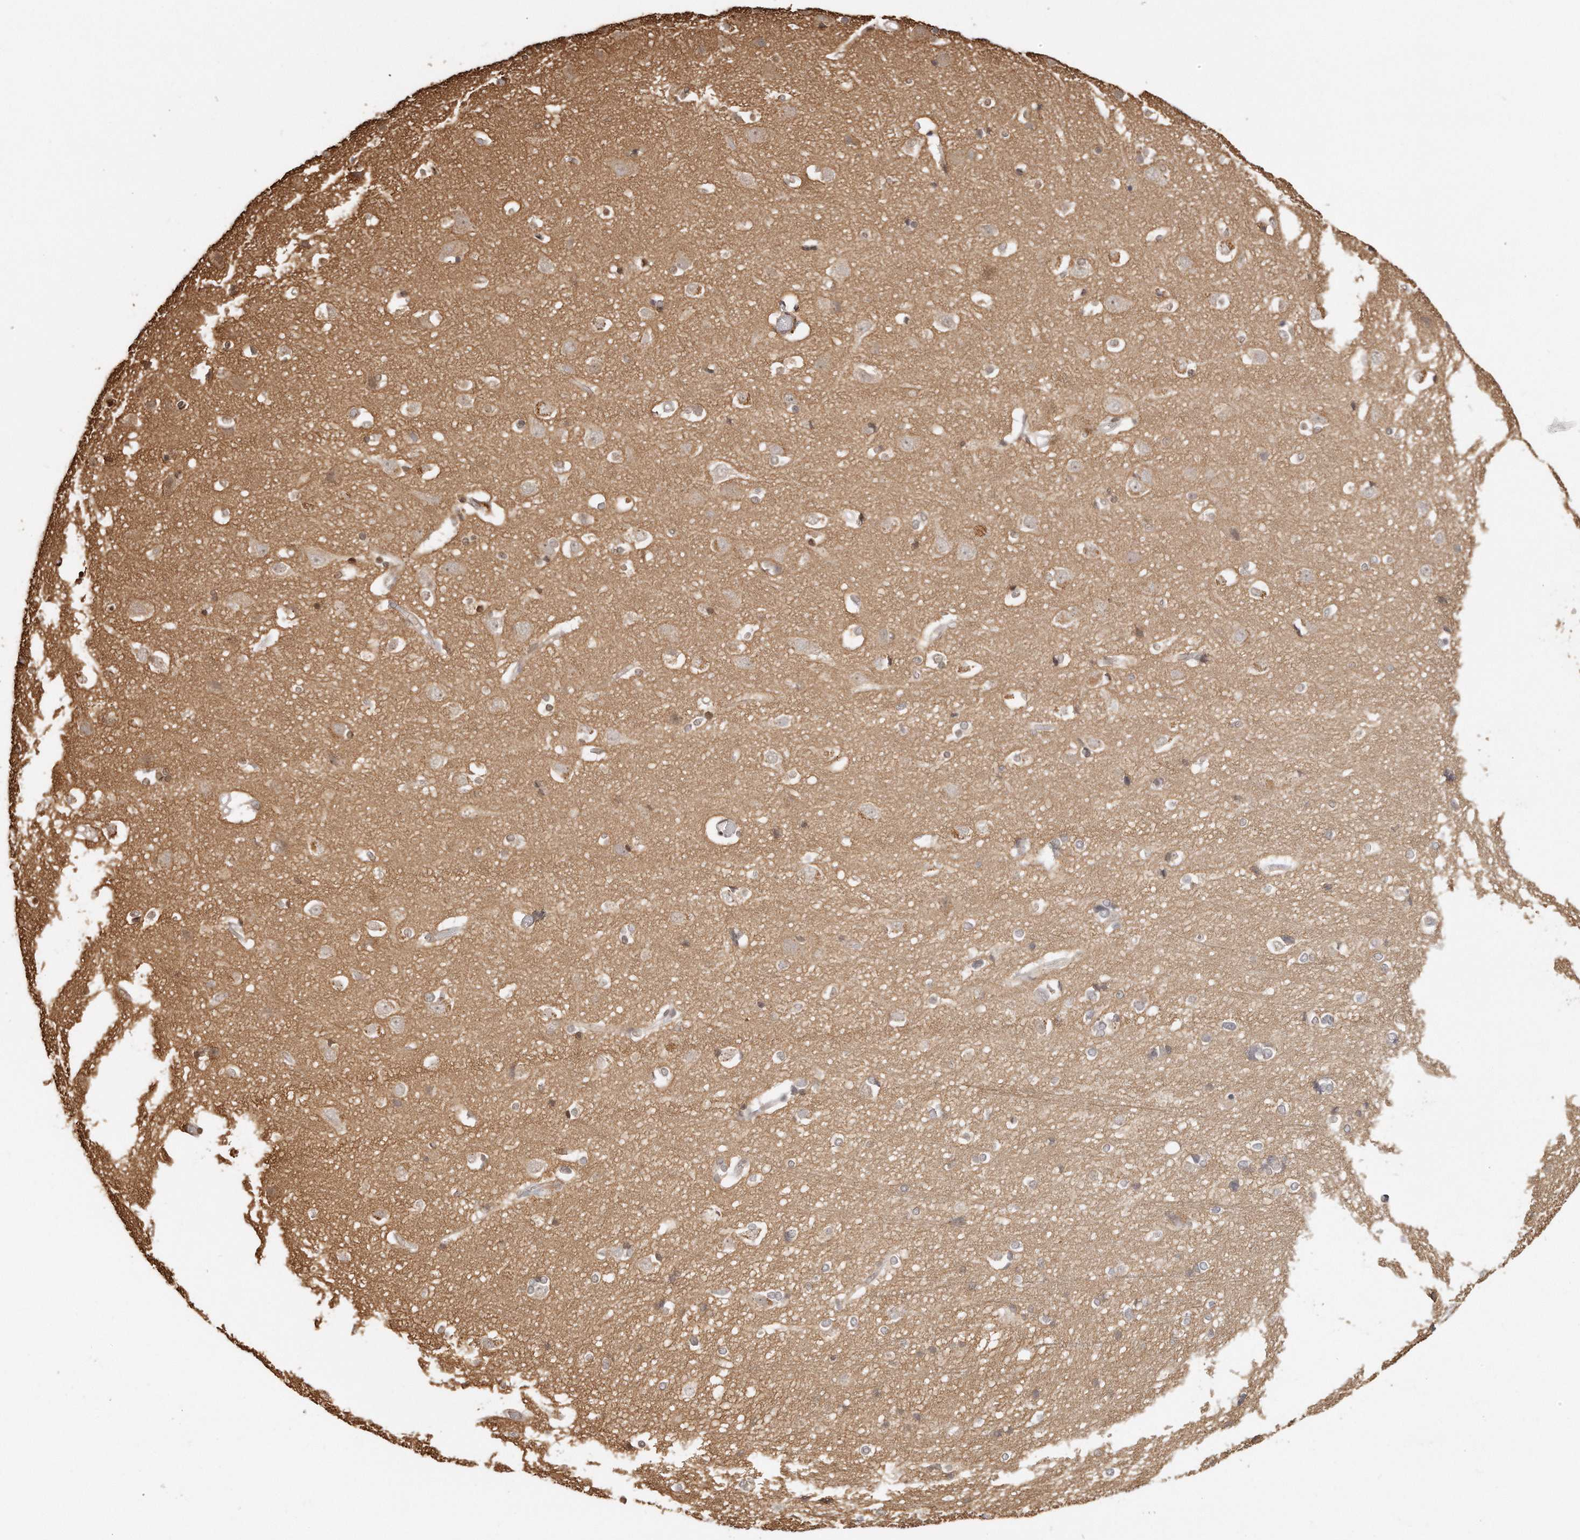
{"staining": {"intensity": "negative", "quantity": "none", "location": "none"}, "tissue": "cerebral cortex", "cell_type": "Endothelial cells", "image_type": "normal", "snomed": [{"axis": "morphology", "description": "Normal tissue, NOS"}, {"axis": "topography", "description": "Cerebral cortex"}], "caption": "The micrograph demonstrates no significant positivity in endothelial cells of cerebral cortex.", "gene": "TTLL4", "patient": {"sex": "male", "age": 54}}